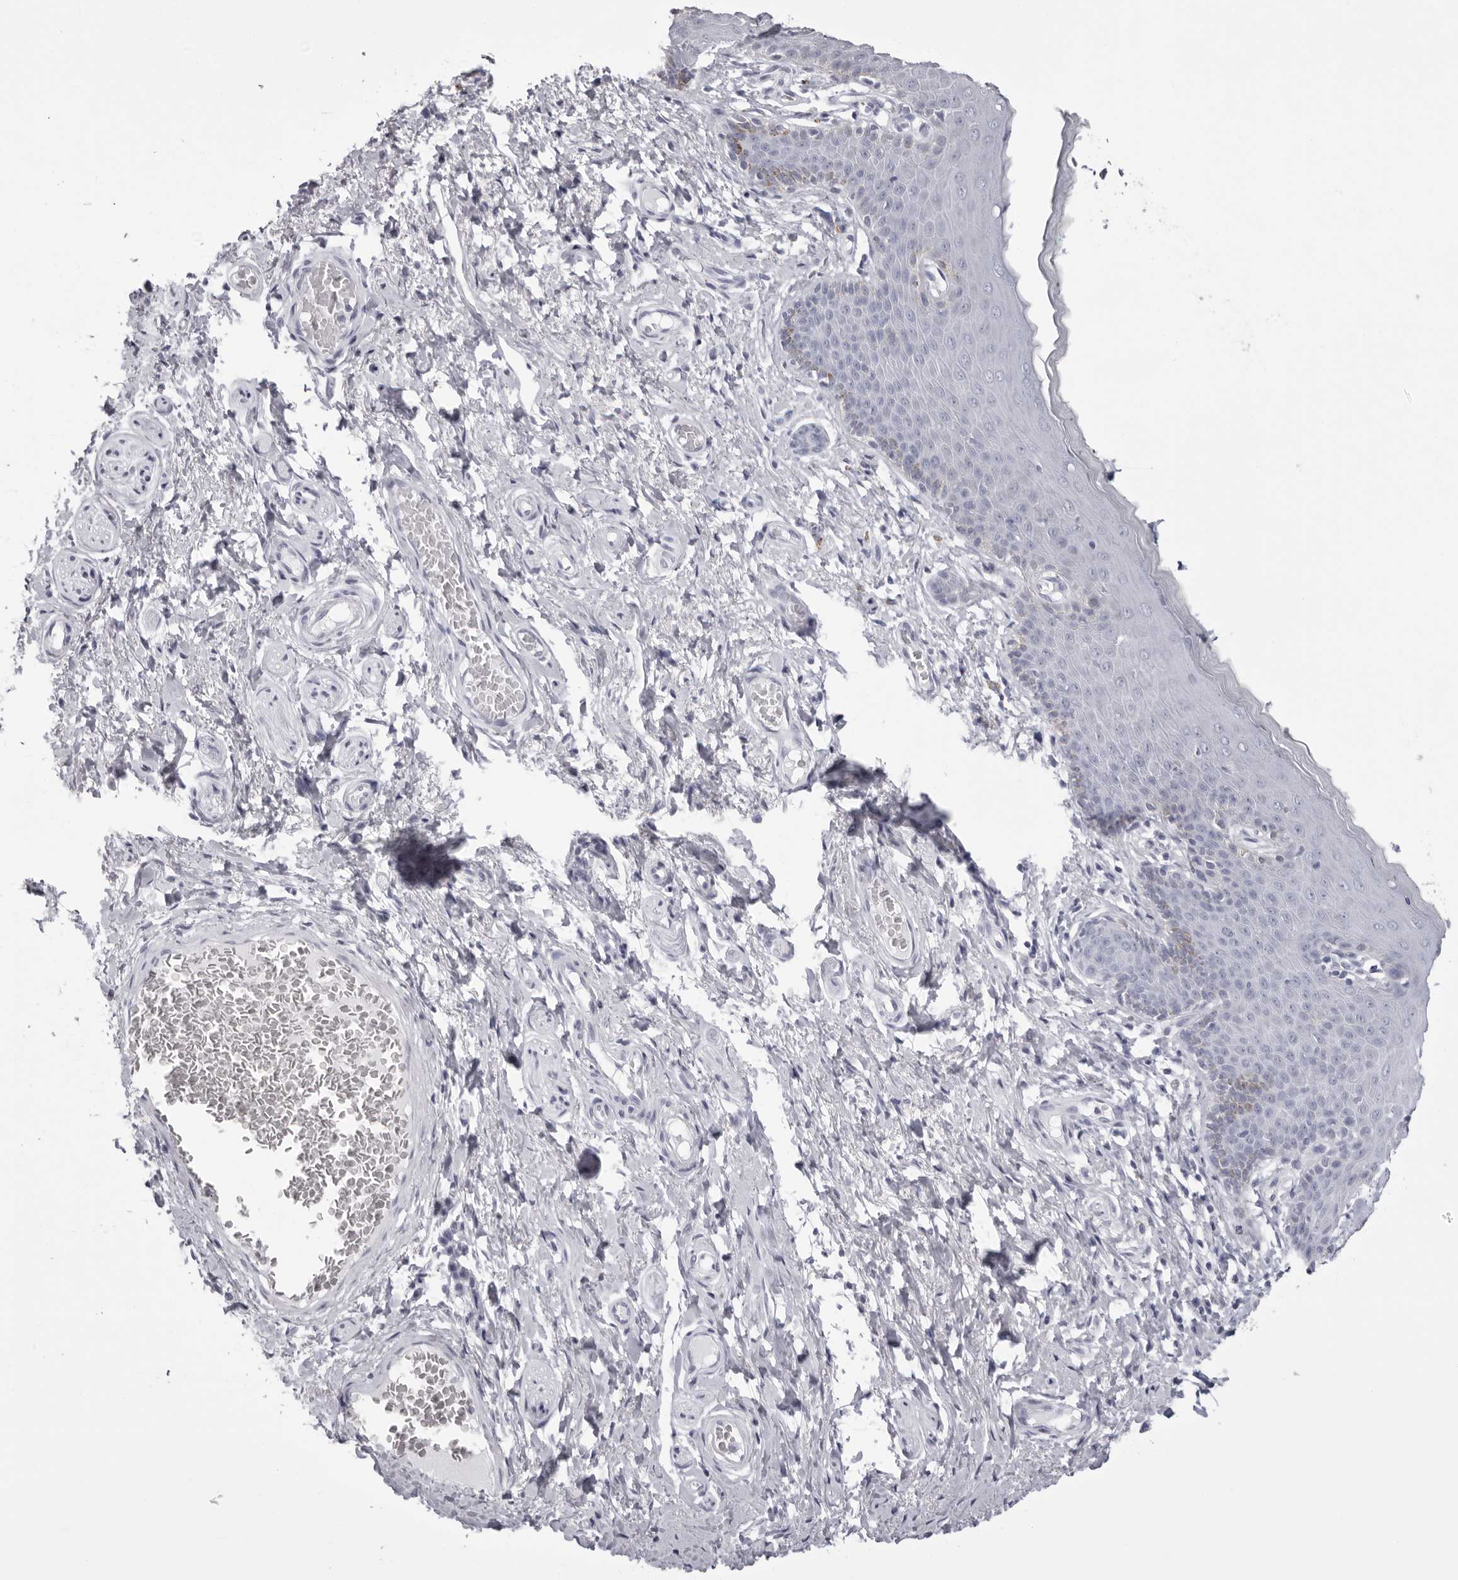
{"staining": {"intensity": "negative", "quantity": "none", "location": "none"}, "tissue": "skin", "cell_type": "Epidermal cells", "image_type": "normal", "snomed": [{"axis": "morphology", "description": "Normal tissue, NOS"}, {"axis": "topography", "description": "Vulva"}], "caption": "IHC photomicrograph of normal human skin stained for a protein (brown), which demonstrates no positivity in epidermal cells. (Stains: DAB (3,3'-diaminobenzidine) immunohistochemistry with hematoxylin counter stain, Microscopy: brightfield microscopy at high magnification).", "gene": "TMOD4", "patient": {"sex": "female", "age": 66}}